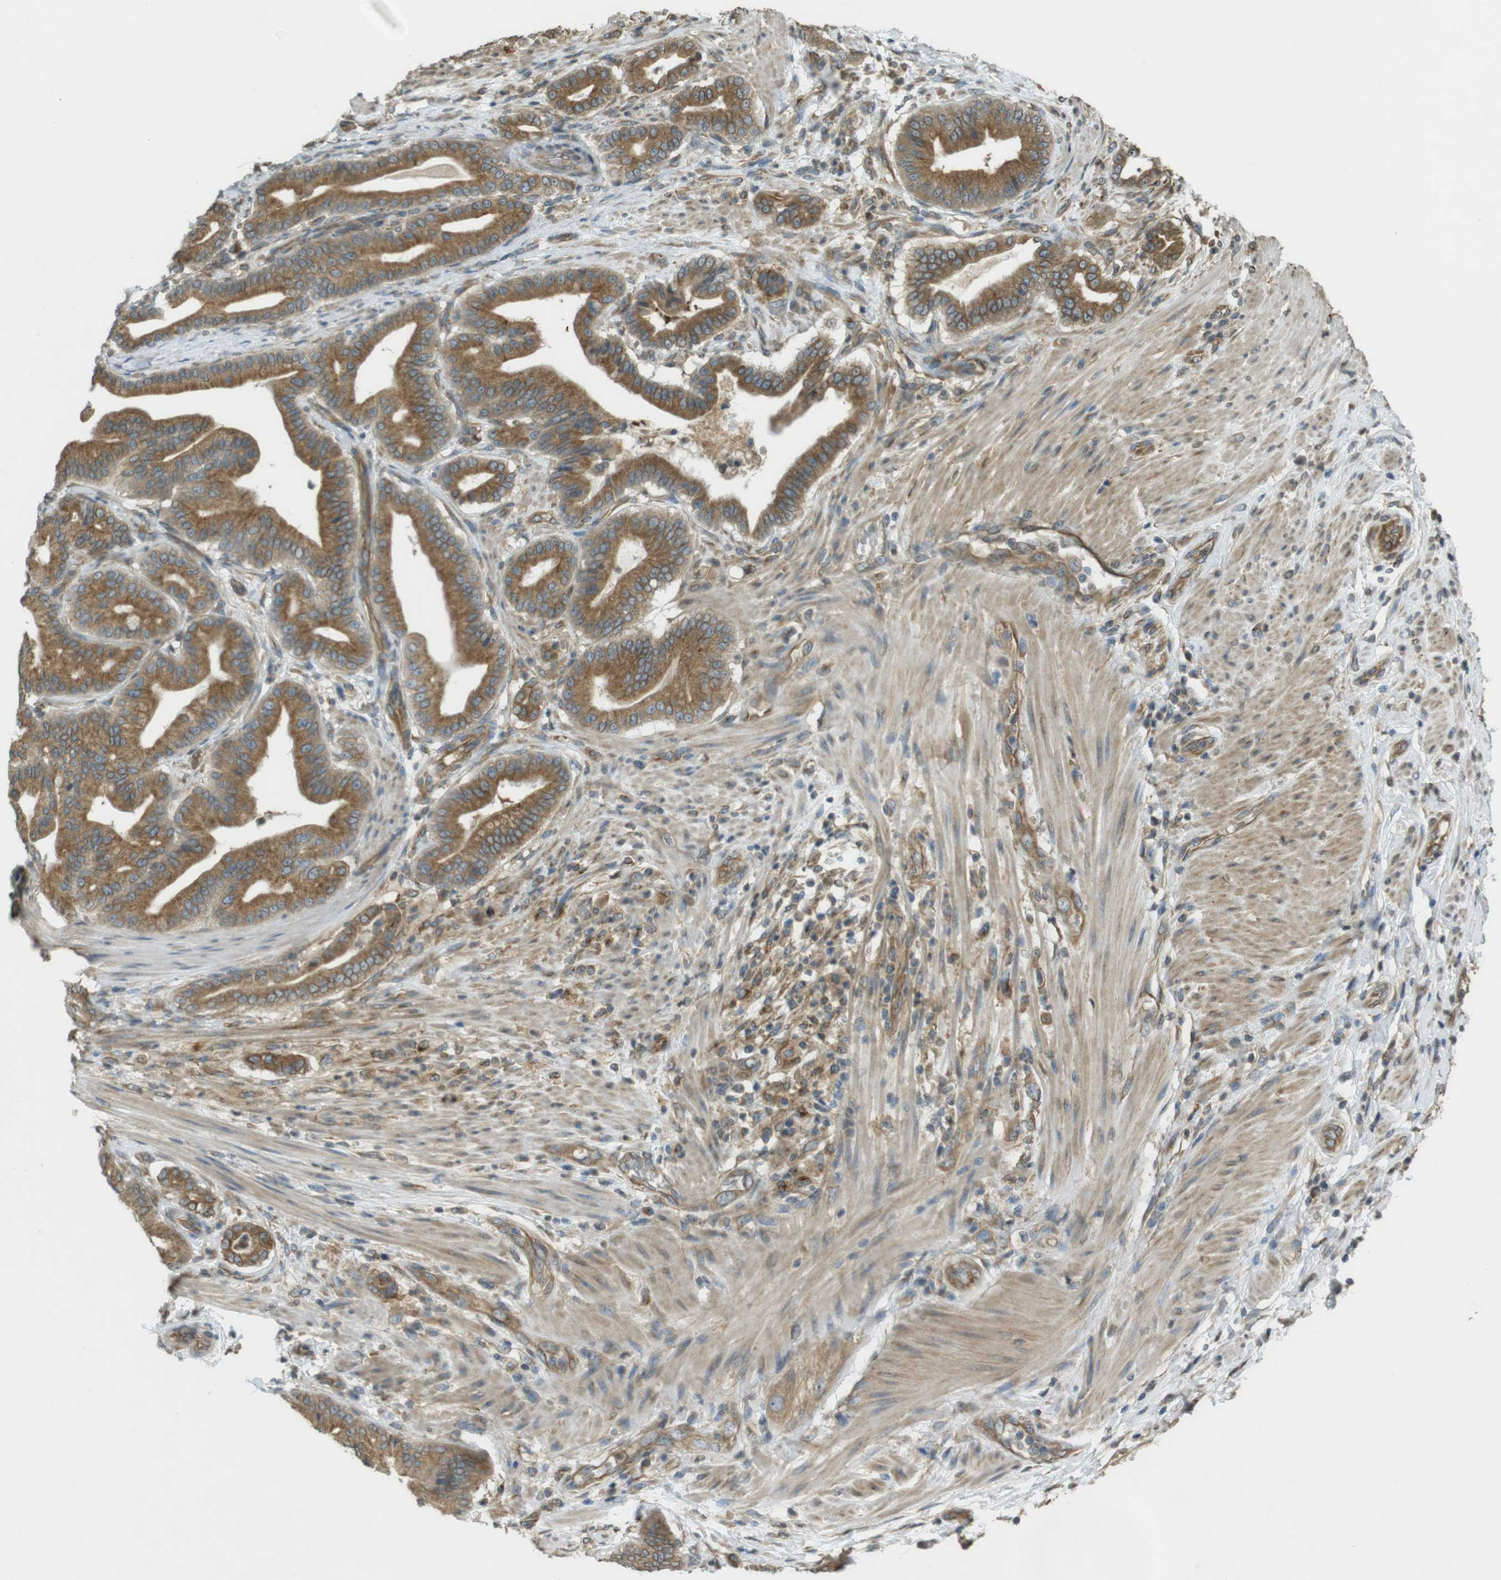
{"staining": {"intensity": "moderate", "quantity": ">75%", "location": "cytoplasmic/membranous"}, "tissue": "pancreatic cancer", "cell_type": "Tumor cells", "image_type": "cancer", "snomed": [{"axis": "morphology", "description": "Normal tissue, NOS"}, {"axis": "morphology", "description": "Adenocarcinoma, NOS"}, {"axis": "topography", "description": "Pancreas"}], "caption": "Immunohistochemistry of pancreatic cancer (adenocarcinoma) demonstrates medium levels of moderate cytoplasmic/membranous expression in about >75% of tumor cells. (Brightfield microscopy of DAB IHC at high magnification).", "gene": "KIF5B", "patient": {"sex": "male", "age": 63}}